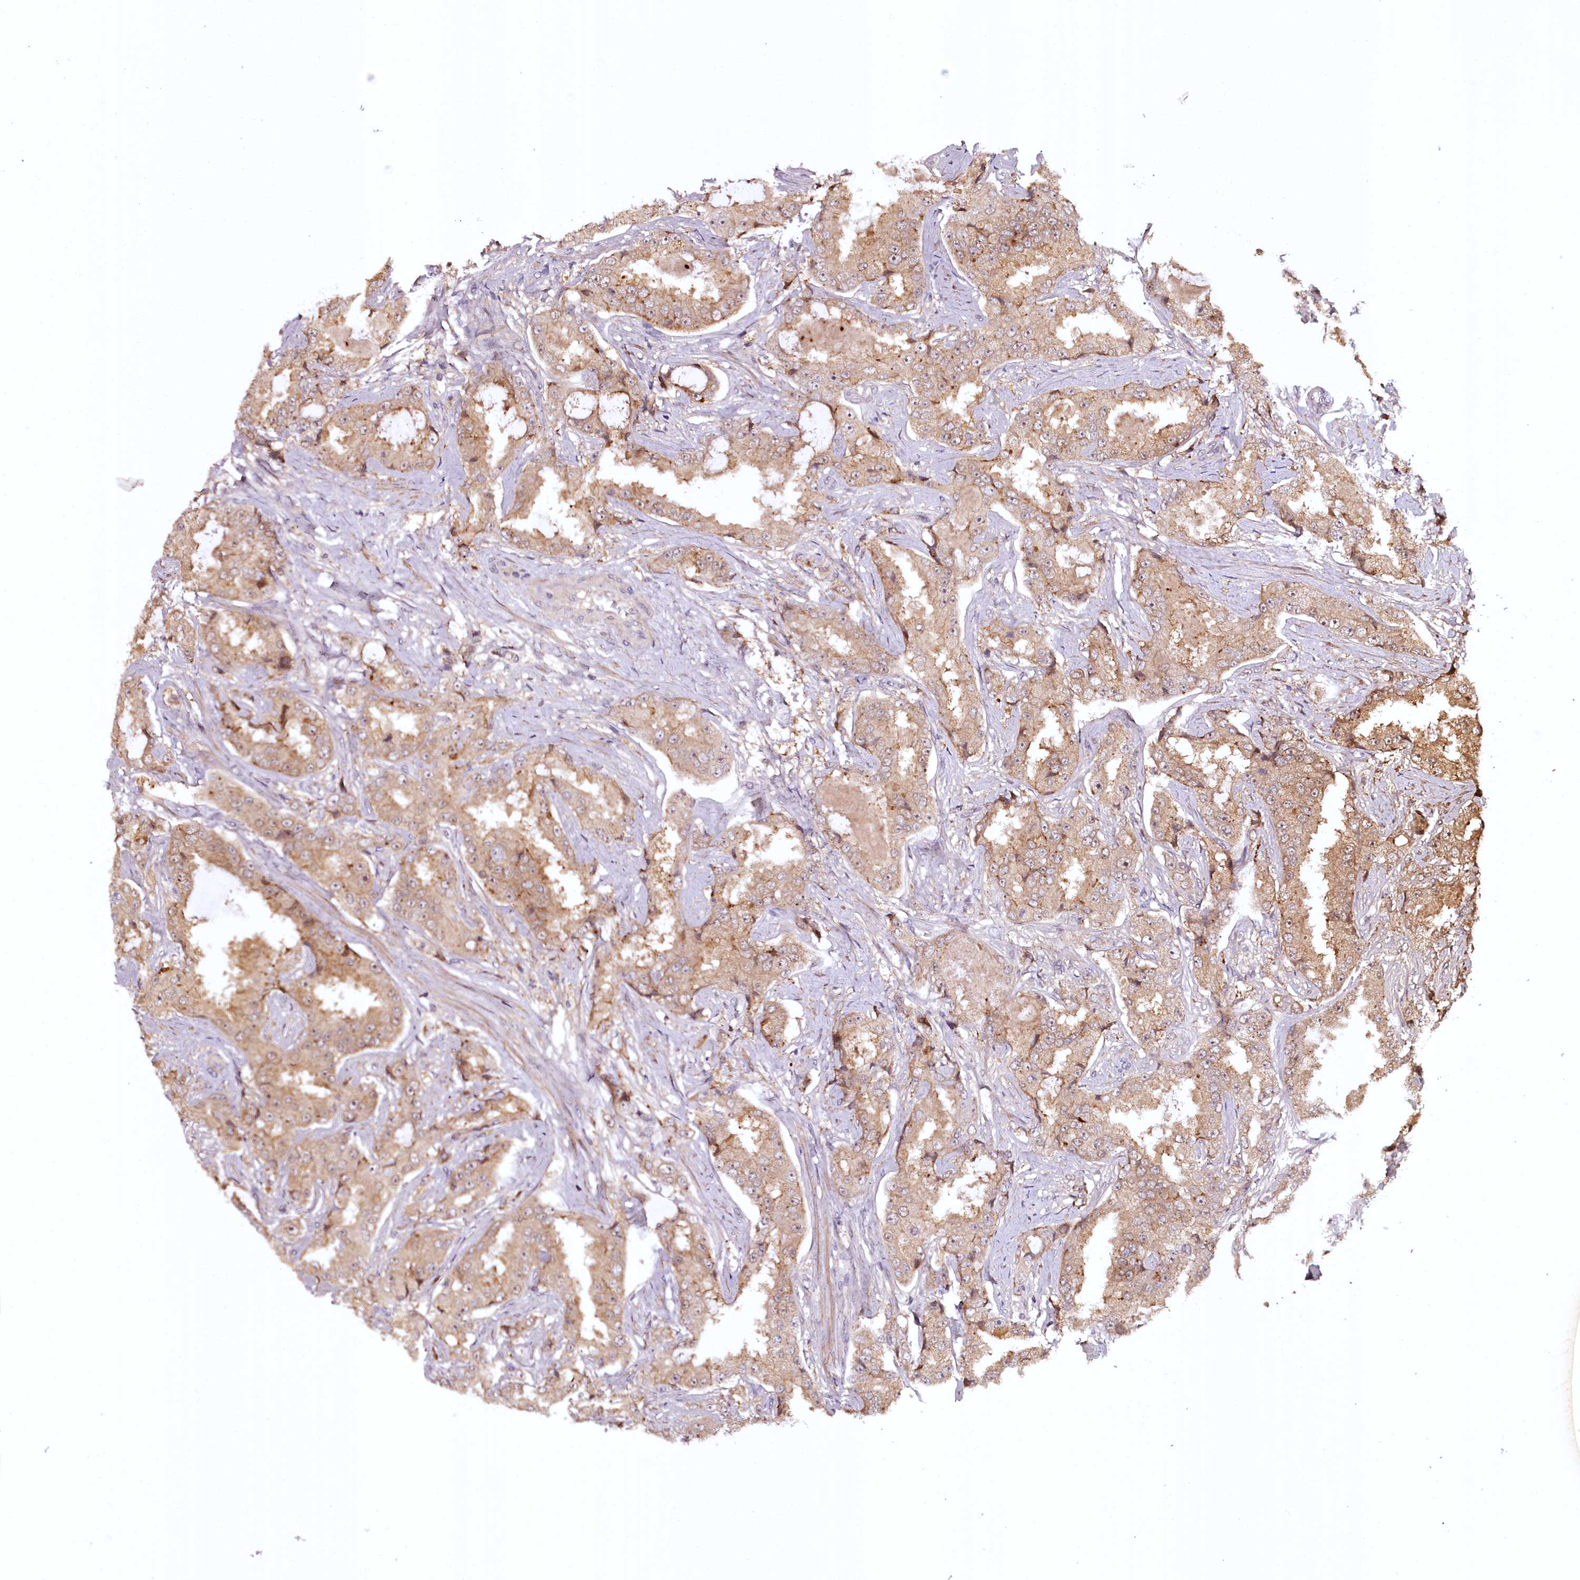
{"staining": {"intensity": "moderate", "quantity": ">75%", "location": "cytoplasmic/membranous"}, "tissue": "prostate cancer", "cell_type": "Tumor cells", "image_type": "cancer", "snomed": [{"axis": "morphology", "description": "Adenocarcinoma, High grade"}, {"axis": "topography", "description": "Prostate"}], "caption": "Prostate cancer (adenocarcinoma (high-grade)) stained with a brown dye exhibits moderate cytoplasmic/membranous positive positivity in about >75% of tumor cells.", "gene": "TTC12", "patient": {"sex": "male", "age": 73}}